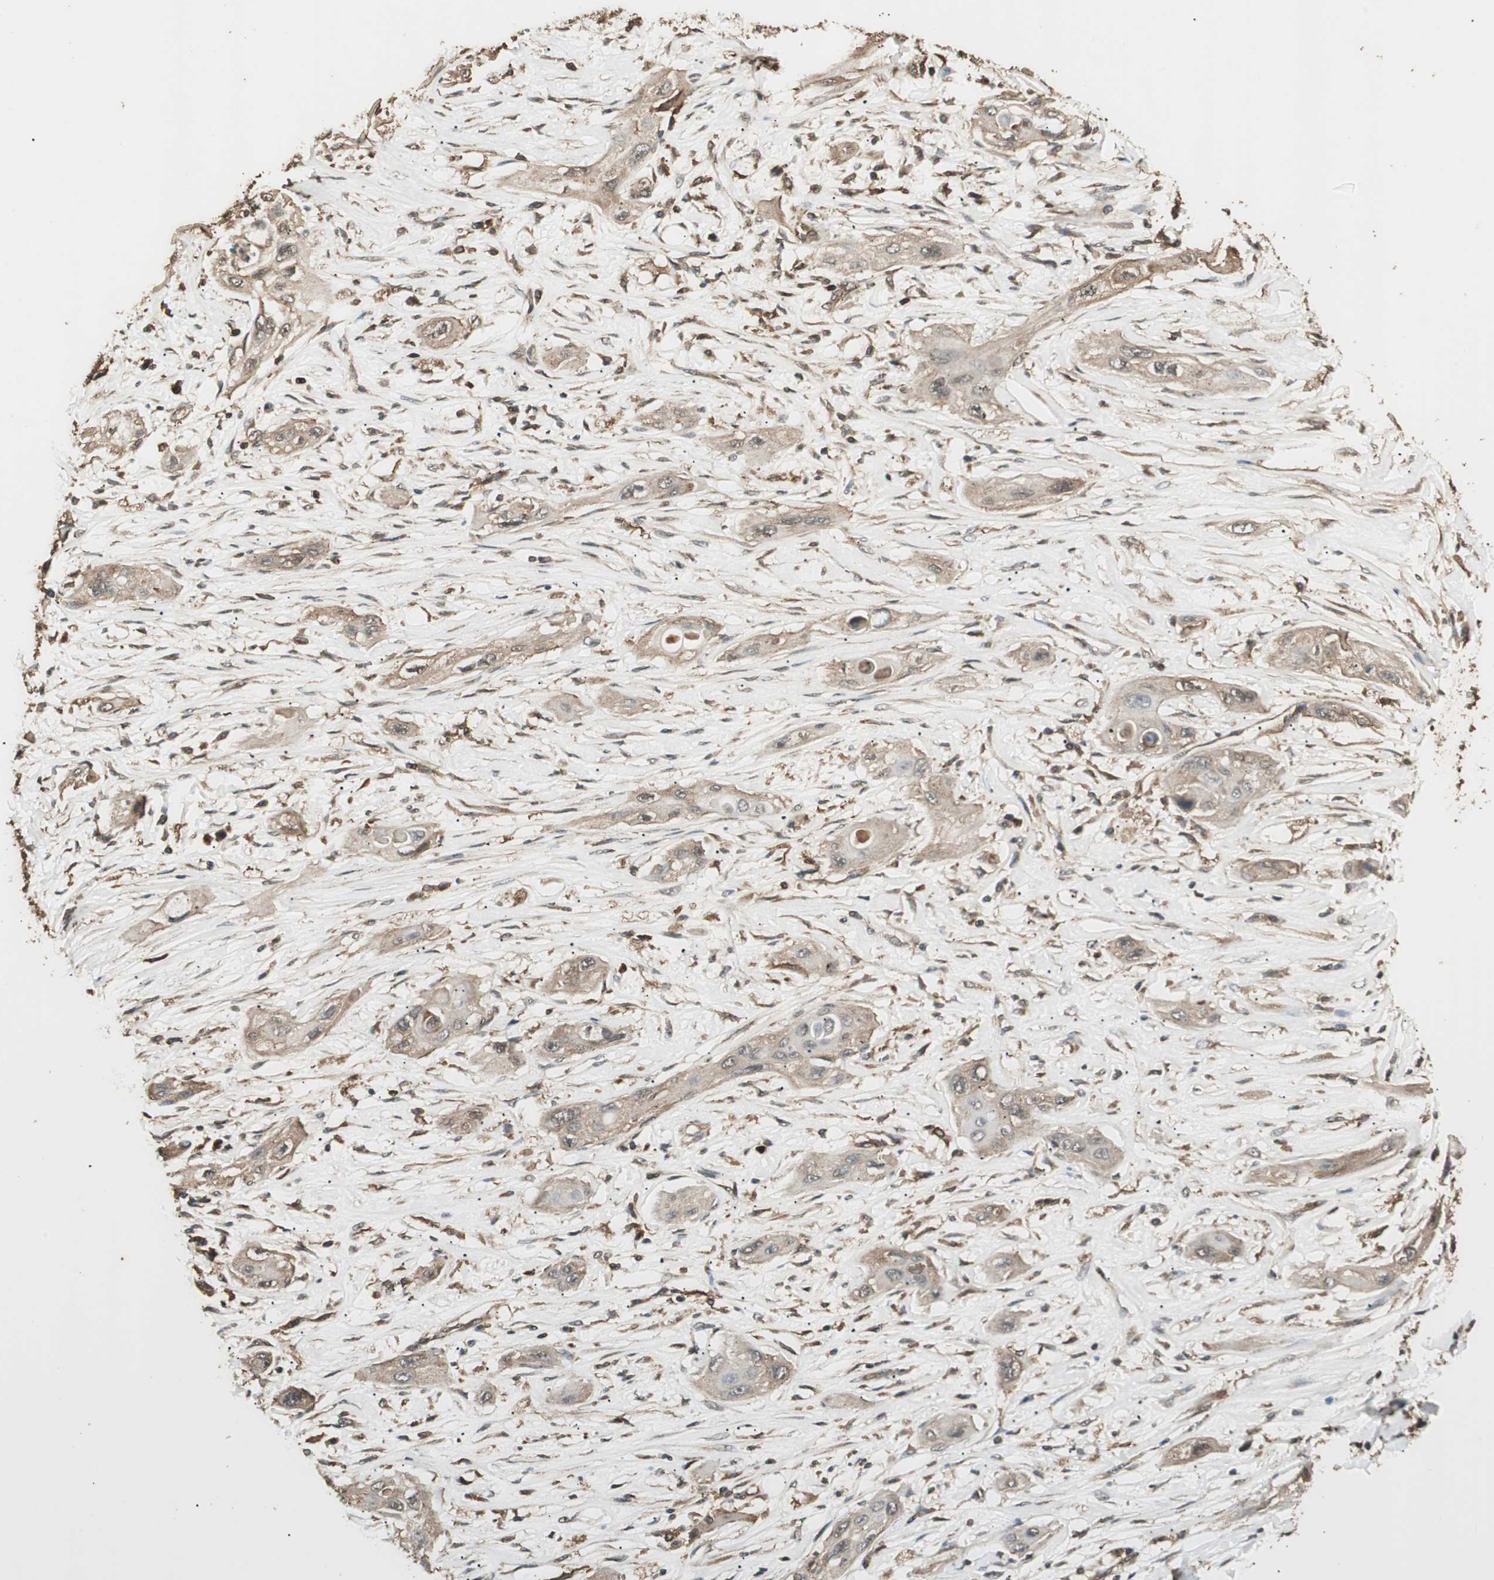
{"staining": {"intensity": "weak", "quantity": ">75%", "location": "cytoplasmic/membranous"}, "tissue": "lung cancer", "cell_type": "Tumor cells", "image_type": "cancer", "snomed": [{"axis": "morphology", "description": "Squamous cell carcinoma, NOS"}, {"axis": "topography", "description": "Lung"}], "caption": "Protein staining reveals weak cytoplasmic/membranous positivity in about >75% of tumor cells in lung cancer.", "gene": "CCN4", "patient": {"sex": "female", "age": 47}}